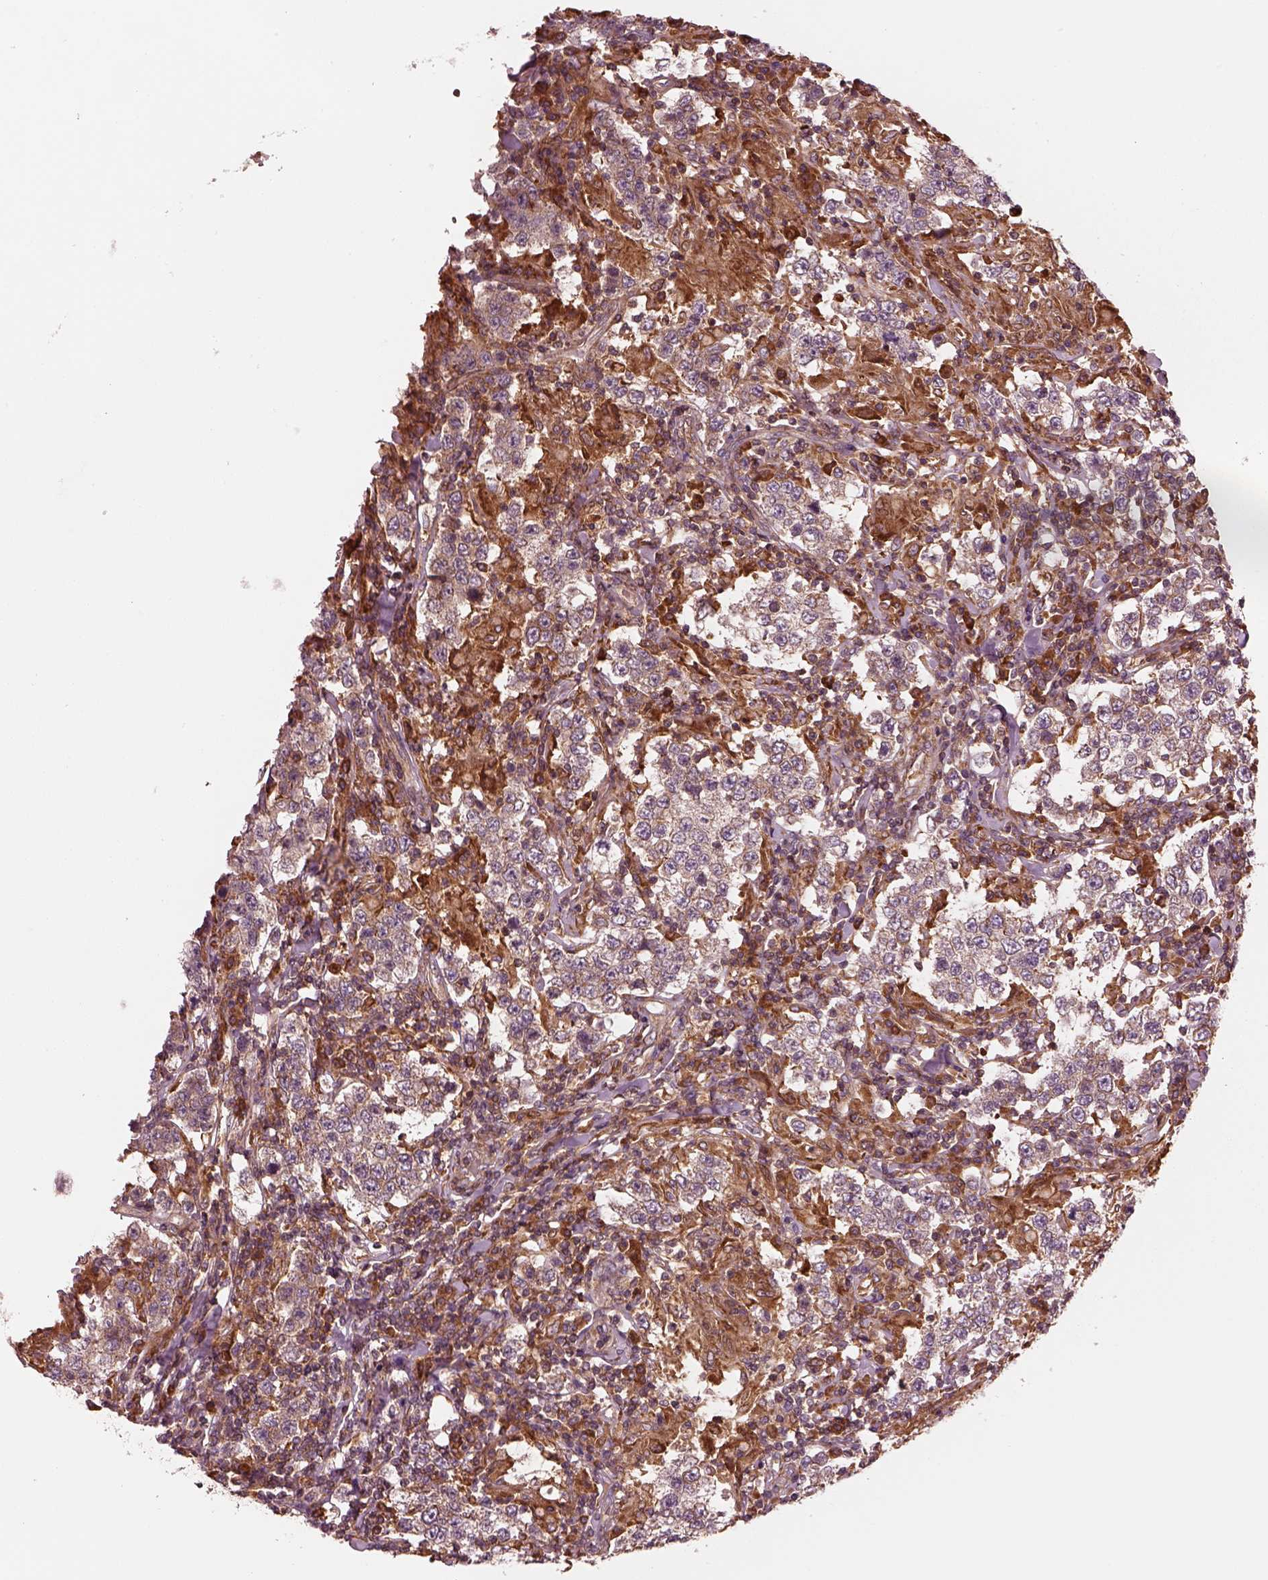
{"staining": {"intensity": "moderate", "quantity": "<25%", "location": "cytoplasmic/membranous"}, "tissue": "testis cancer", "cell_type": "Tumor cells", "image_type": "cancer", "snomed": [{"axis": "morphology", "description": "Seminoma, NOS"}, {"axis": "morphology", "description": "Carcinoma, Embryonal, NOS"}, {"axis": "topography", "description": "Testis"}], "caption": "Immunohistochemical staining of human testis cancer exhibits low levels of moderate cytoplasmic/membranous staining in approximately <25% of tumor cells. (DAB (3,3'-diaminobenzidine) IHC with brightfield microscopy, high magnification).", "gene": "ASCC2", "patient": {"sex": "male", "age": 41}}